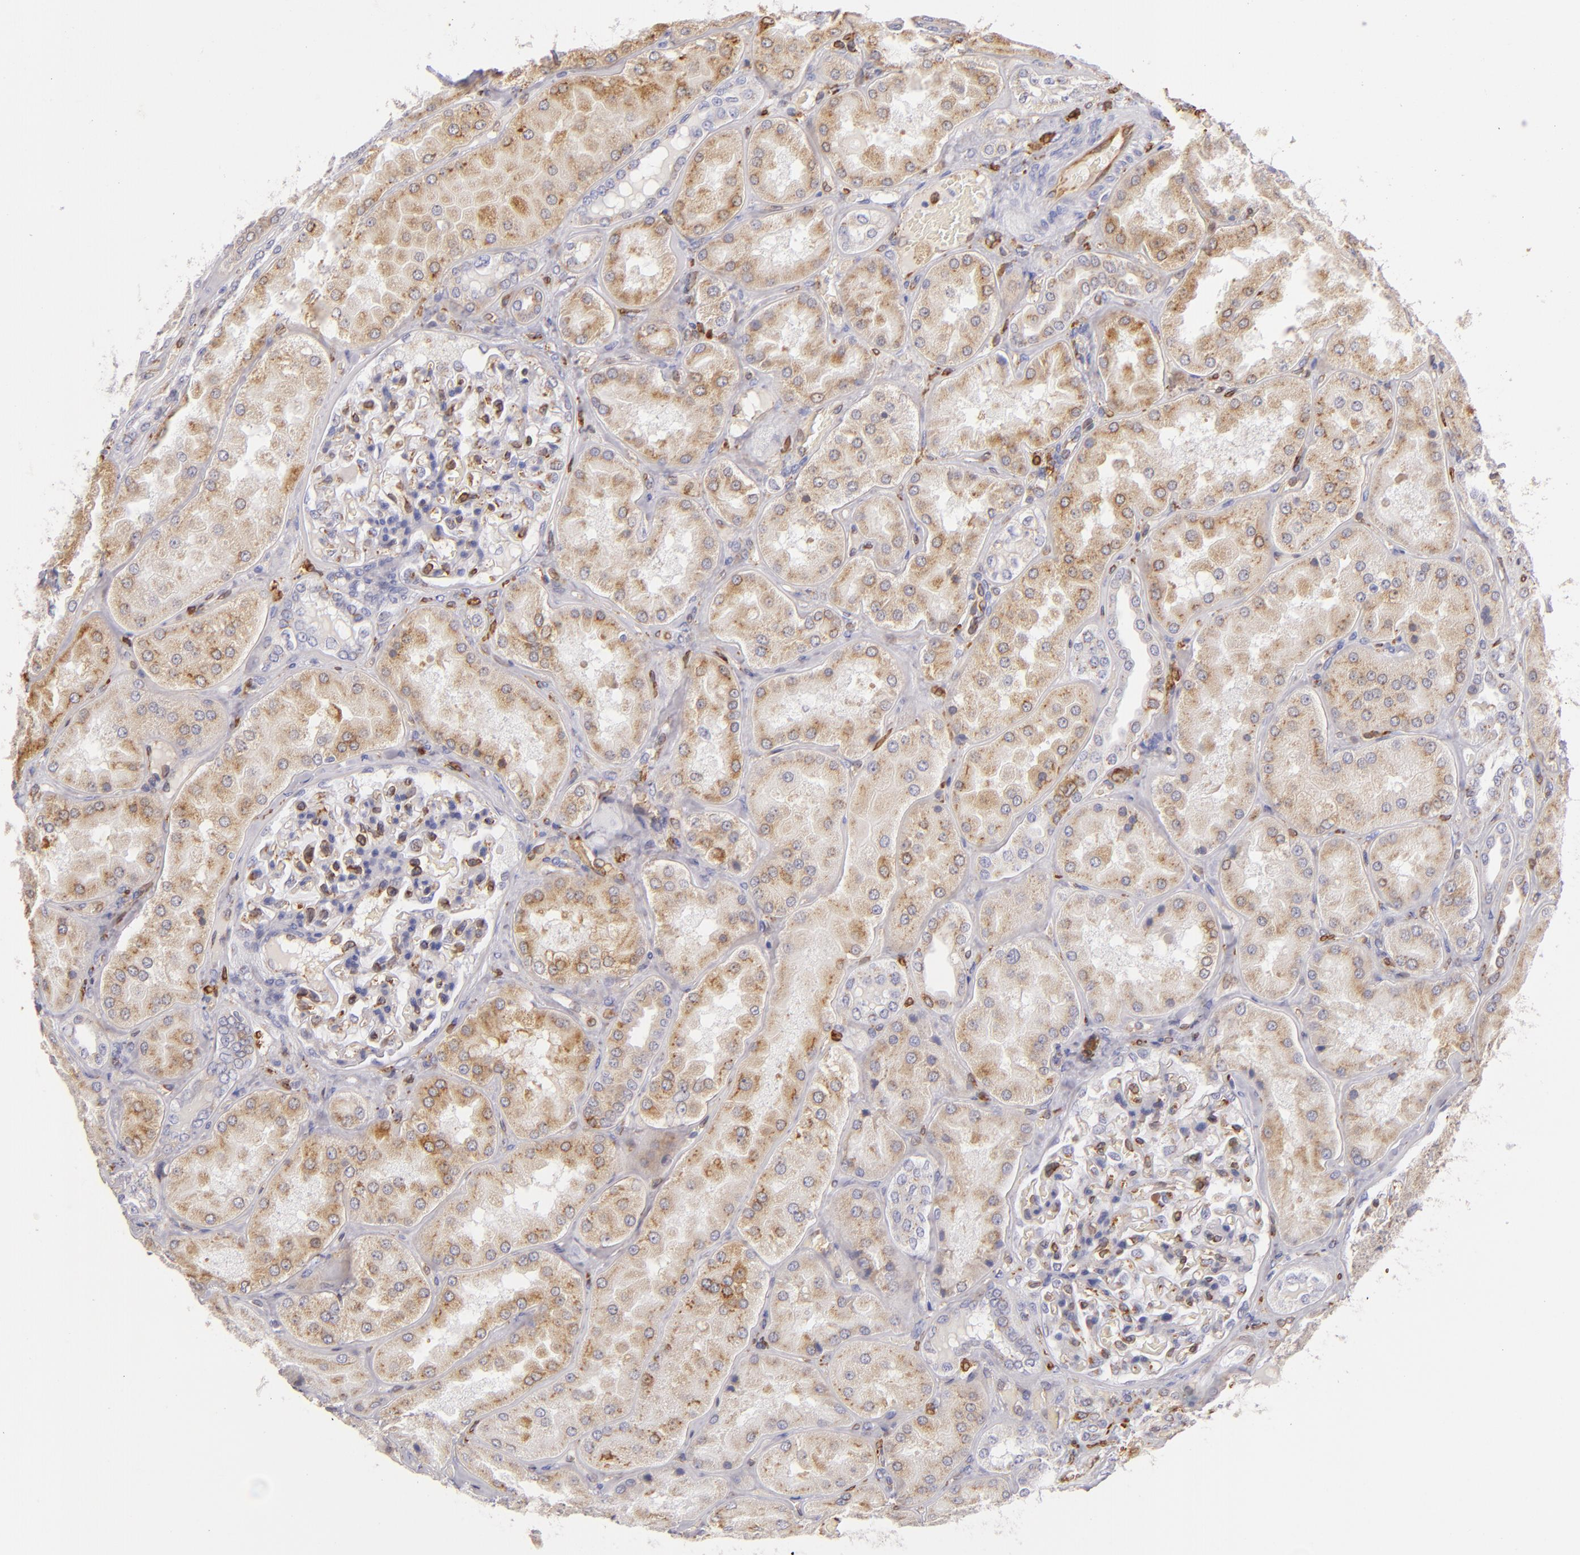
{"staining": {"intensity": "moderate", "quantity": "25%-75%", "location": "cytoplasmic/membranous"}, "tissue": "kidney", "cell_type": "Cells in glomeruli", "image_type": "normal", "snomed": [{"axis": "morphology", "description": "Normal tissue, NOS"}, {"axis": "topography", "description": "Kidney"}], "caption": "Immunohistochemistry (IHC) image of normal kidney: kidney stained using immunohistochemistry (IHC) shows medium levels of moderate protein expression localized specifically in the cytoplasmic/membranous of cells in glomeruli, appearing as a cytoplasmic/membranous brown color.", "gene": "CD74", "patient": {"sex": "female", "age": 56}}